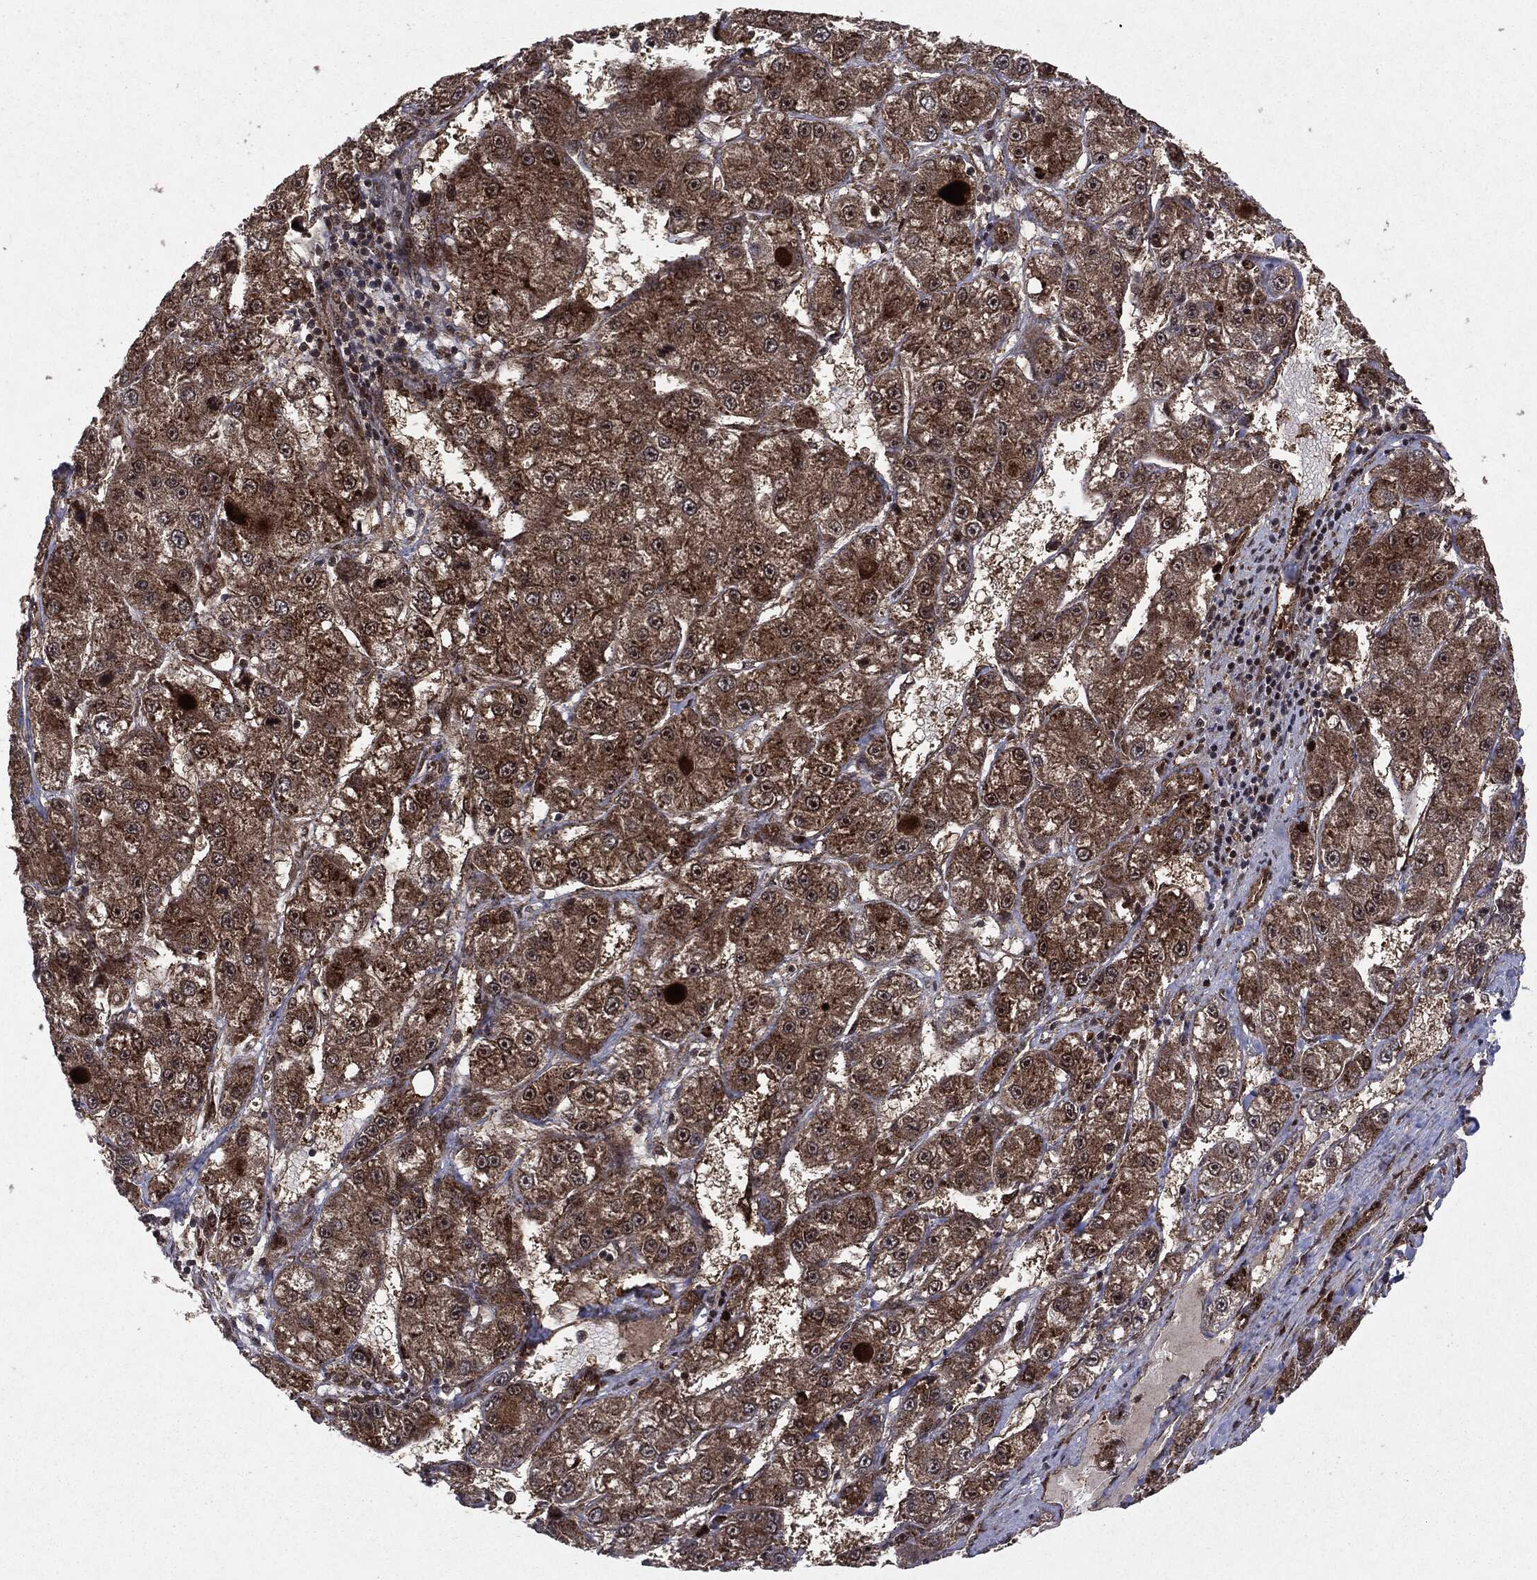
{"staining": {"intensity": "moderate", "quantity": ">75%", "location": "cytoplasmic/membranous"}, "tissue": "liver cancer", "cell_type": "Tumor cells", "image_type": "cancer", "snomed": [{"axis": "morphology", "description": "Carcinoma, Hepatocellular, NOS"}, {"axis": "topography", "description": "Liver"}], "caption": "Liver cancer (hepatocellular carcinoma) was stained to show a protein in brown. There is medium levels of moderate cytoplasmic/membranous expression in about >75% of tumor cells.", "gene": "OTUB1", "patient": {"sex": "female", "age": 65}}